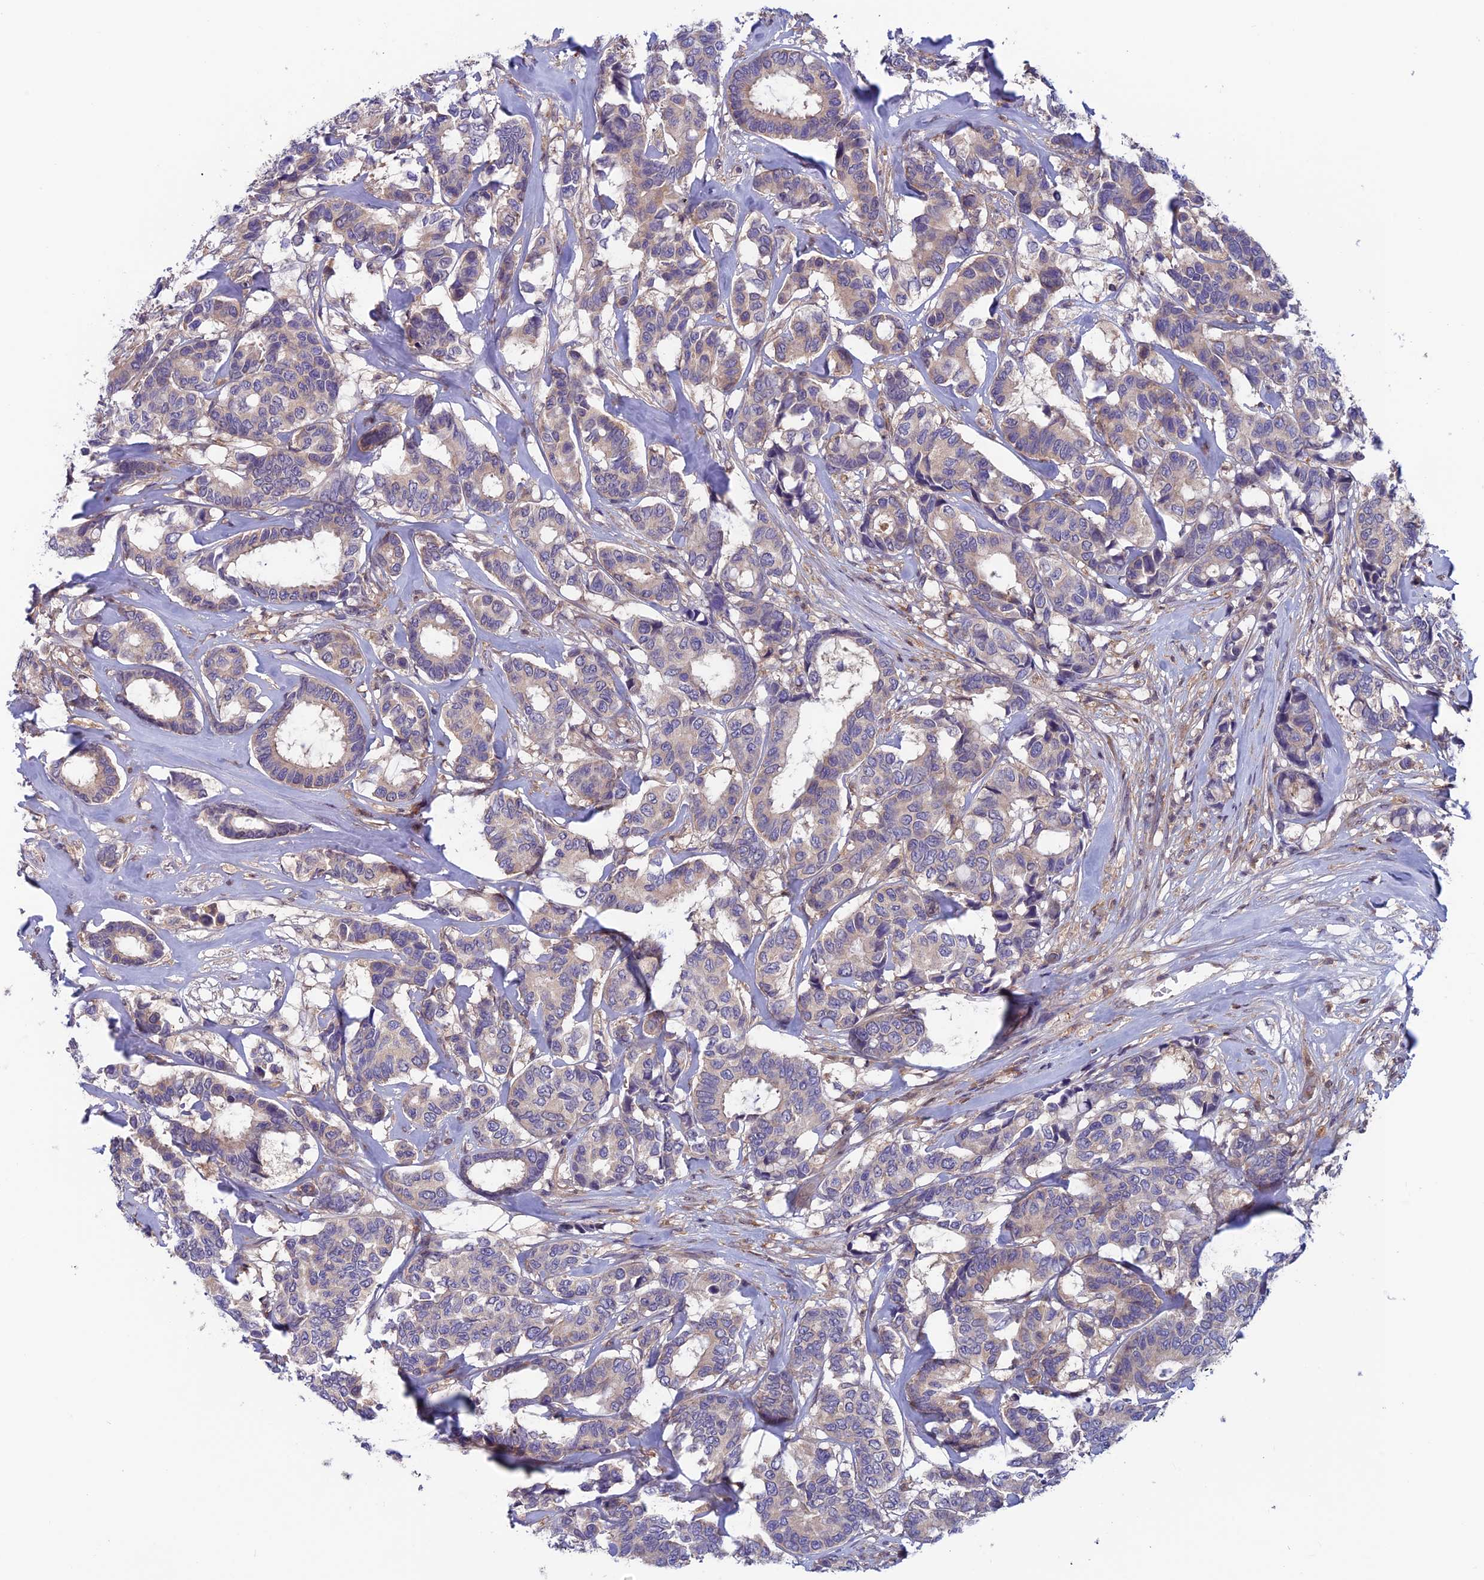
{"staining": {"intensity": "weak", "quantity": "<25%", "location": "cytoplasmic/membranous"}, "tissue": "breast cancer", "cell_type": "Tumor cells", "image_type": "cancer", "snomed": [{"axis": "morphology", "description": "Duct carcinoma"}, {"axis": "topography", "description": "Breast"}], "caption": "A histopathology image of human breast invasive ductal carcinoma is negative for staining in tumor cells.", "gene": "MAST2", "patient": {"sex": "female", "age": 87}}